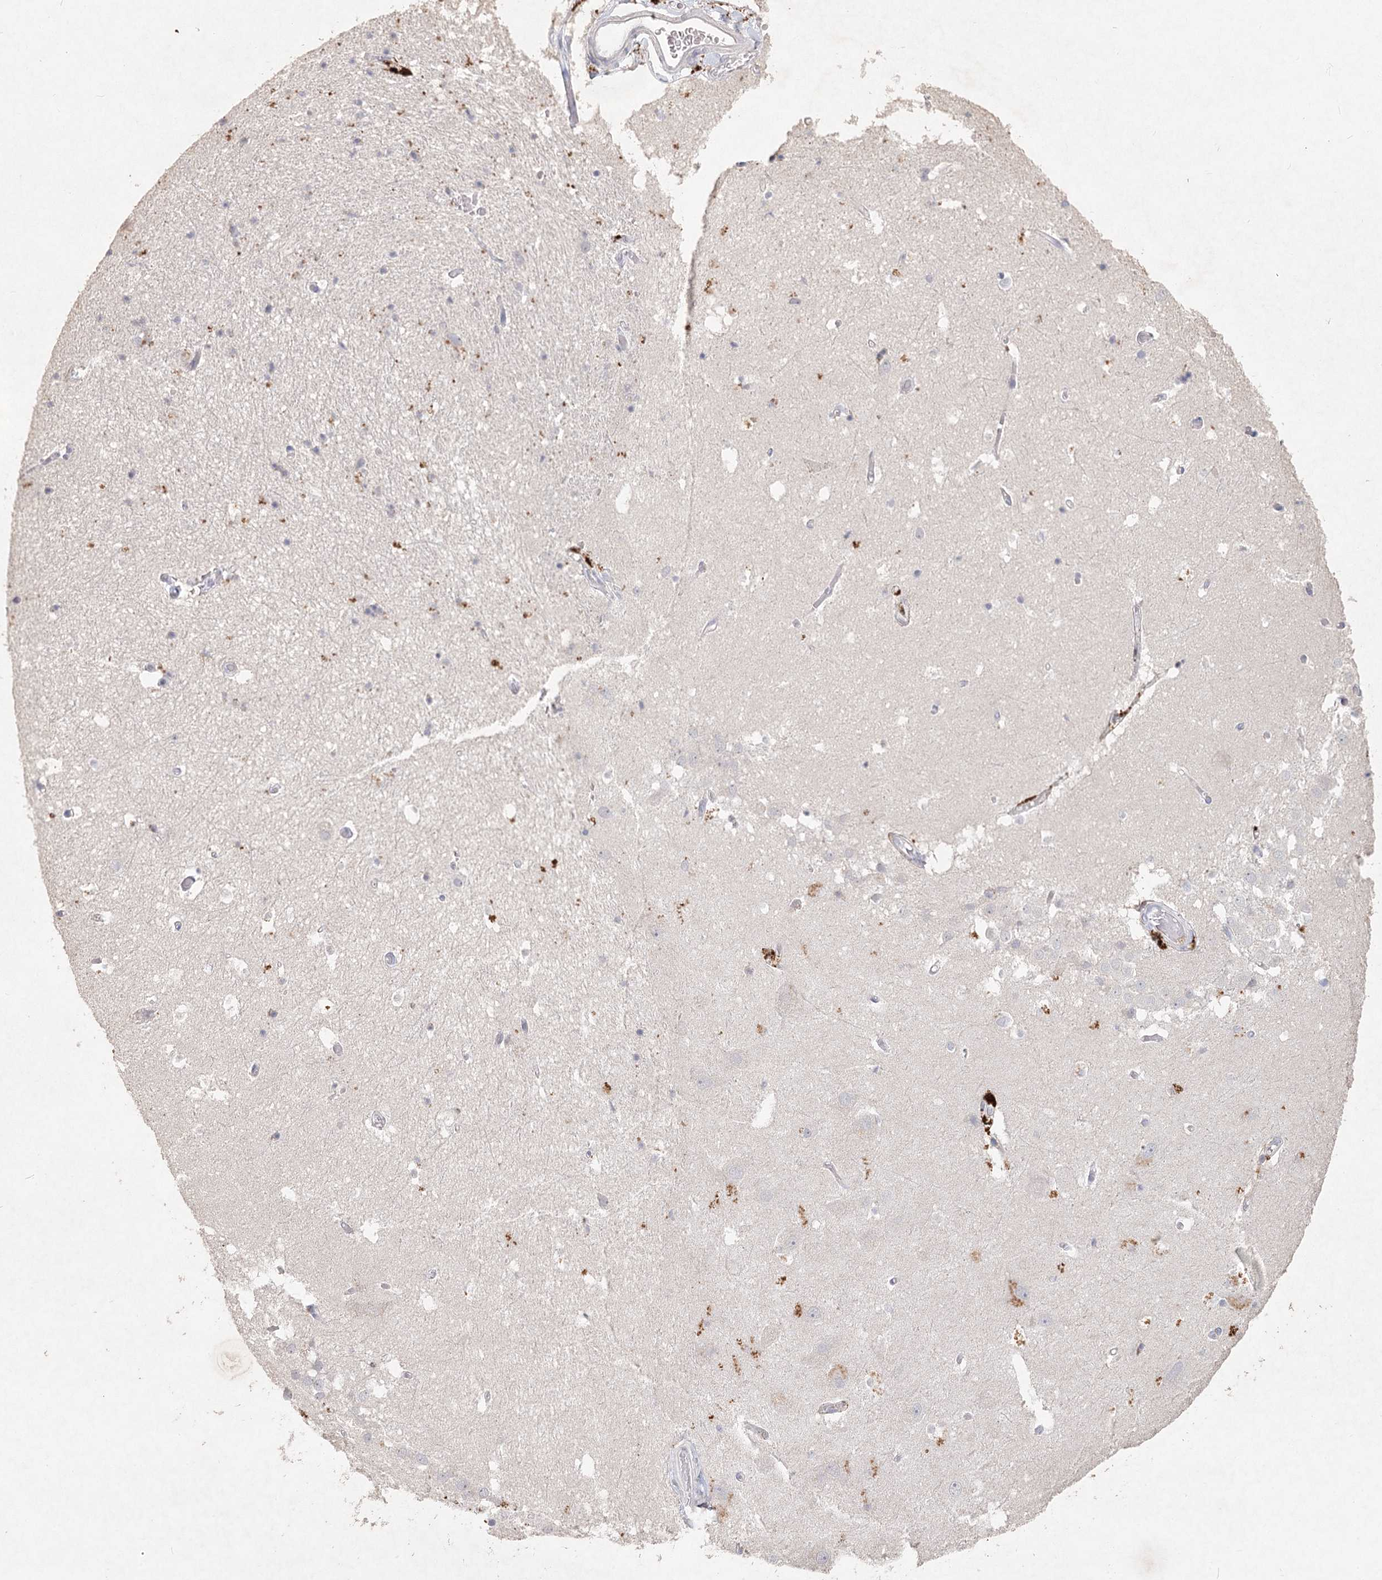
{"staining": {"intensity": "negative", "quantity": "none", "location": "none"}, "tissue": "hippocampus", "cell_type": "Glial cells", "image_type": "normal", "snomed": [{"axis": "morphology", "description": "Normal tissue, NOS"}, {"axis": "topography", "description": "Hippocampus"}], "caption": "Photomicrograph shows no protein positivity in glial cells of benign hippocampus. (DAB (3,3'-diaminobenzidine) IHC visualized using brightfield microscopy, high magnification).", "gene": "ARSI", "patient": {"sex": "female", "age": 52}}